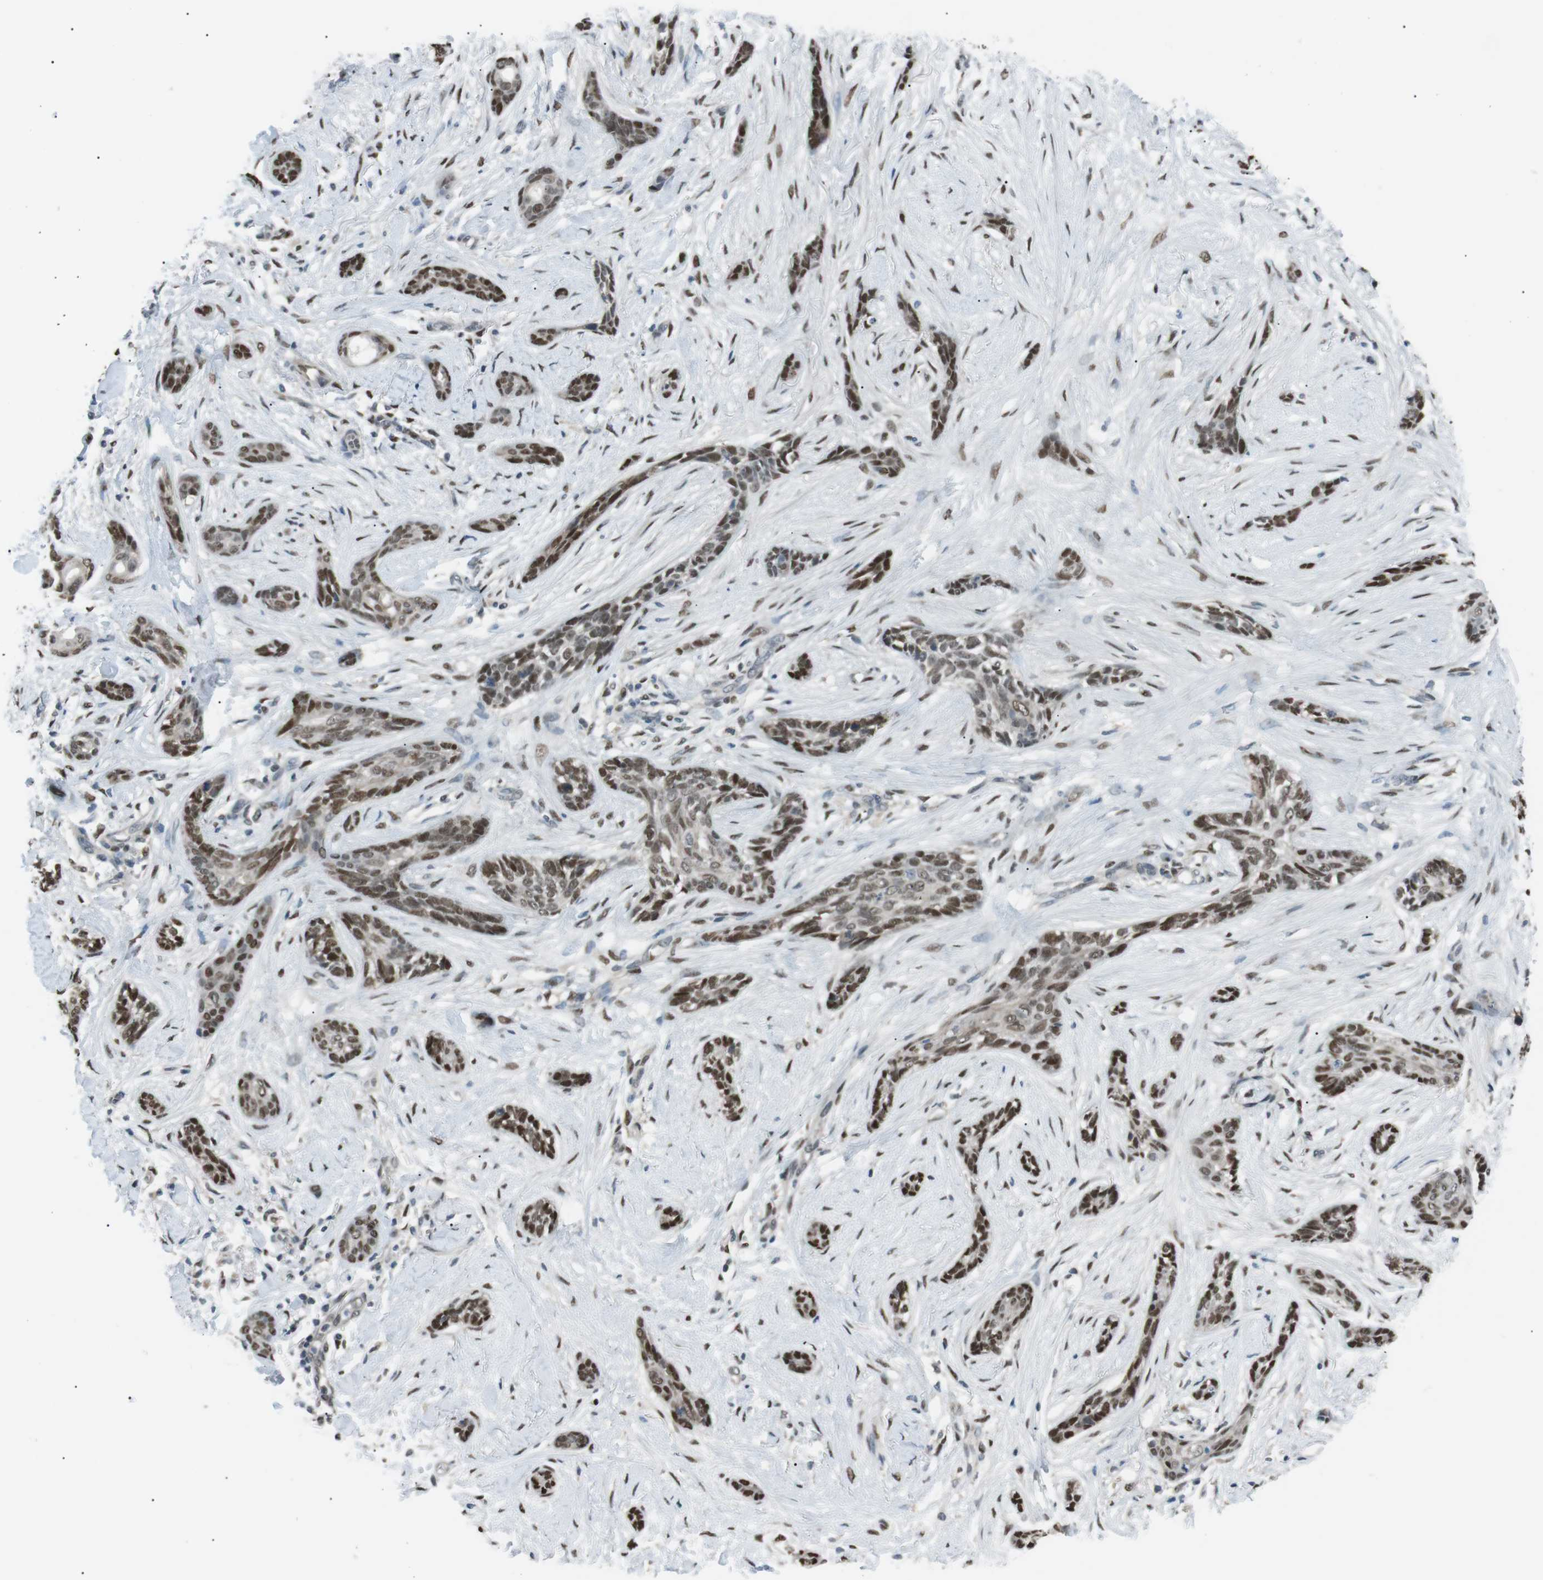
{"staining": {"intensity": "moderate", "quantity": ">75%", "location": "nuclear"}, "tissue": "skin cancer", "cell_type": "Tumor cells", "image_type": "cancer", "snomed": [{"axis": "morphology", "description": "Basal cell carcinoma"}, {"axis": "morphology", "description": "Adnexal tumor, benign"}, {"axis": "topography", "description": "Skin"}], "caption": "This is an image of immunohistochemistry staining of skin cancer (benign adnexal tumor), which shows moderate expression in the nuclear of tumor cells.", "gene": "SRPK2", "patient": {"sex": "female", "age": 42}}